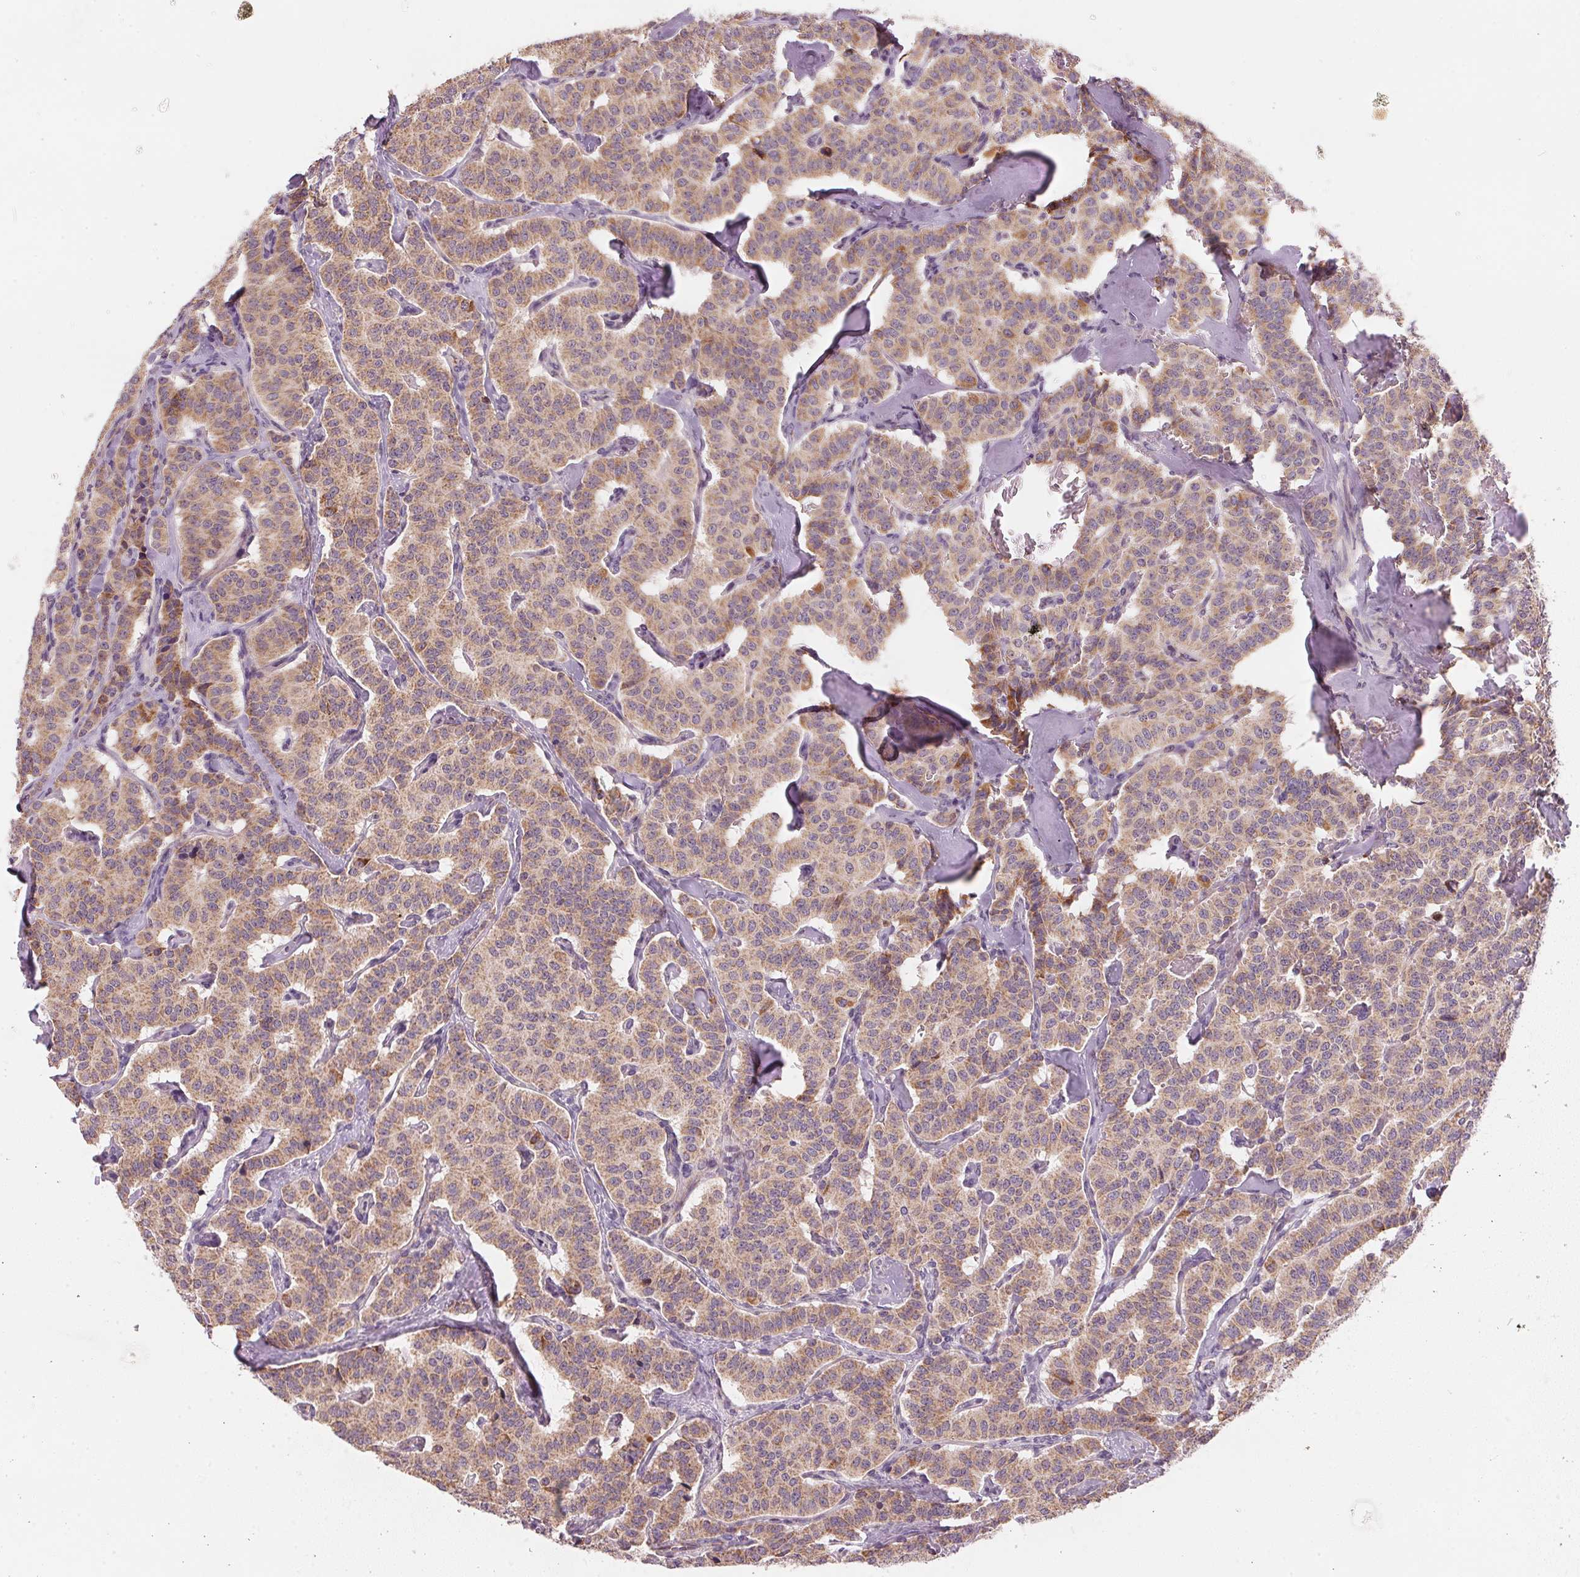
{"staining": {"intensity": "moderate", "quantity": ">75%", "location": "cytoplasmic/membranous"}, "tissue": "carcinoid", "cell_type": "Tumor cells", "image_type": "cancer", "snomed": [{"axis": "morphology", "description": "Carcinoid, malignant, NOS"}, {"axis": "topography", "description": "Lung"}], "caption": "Immunohistochemistry (IHC) (DAB (3,3'-diaminobenzidine)) staining of carcinoid (malignant) shows moderate cytoplasmic/membranous protein staining in about >75% of tumor cells.", "gene": "COQ7", "patient": {"sex": "female", "age": 46}}